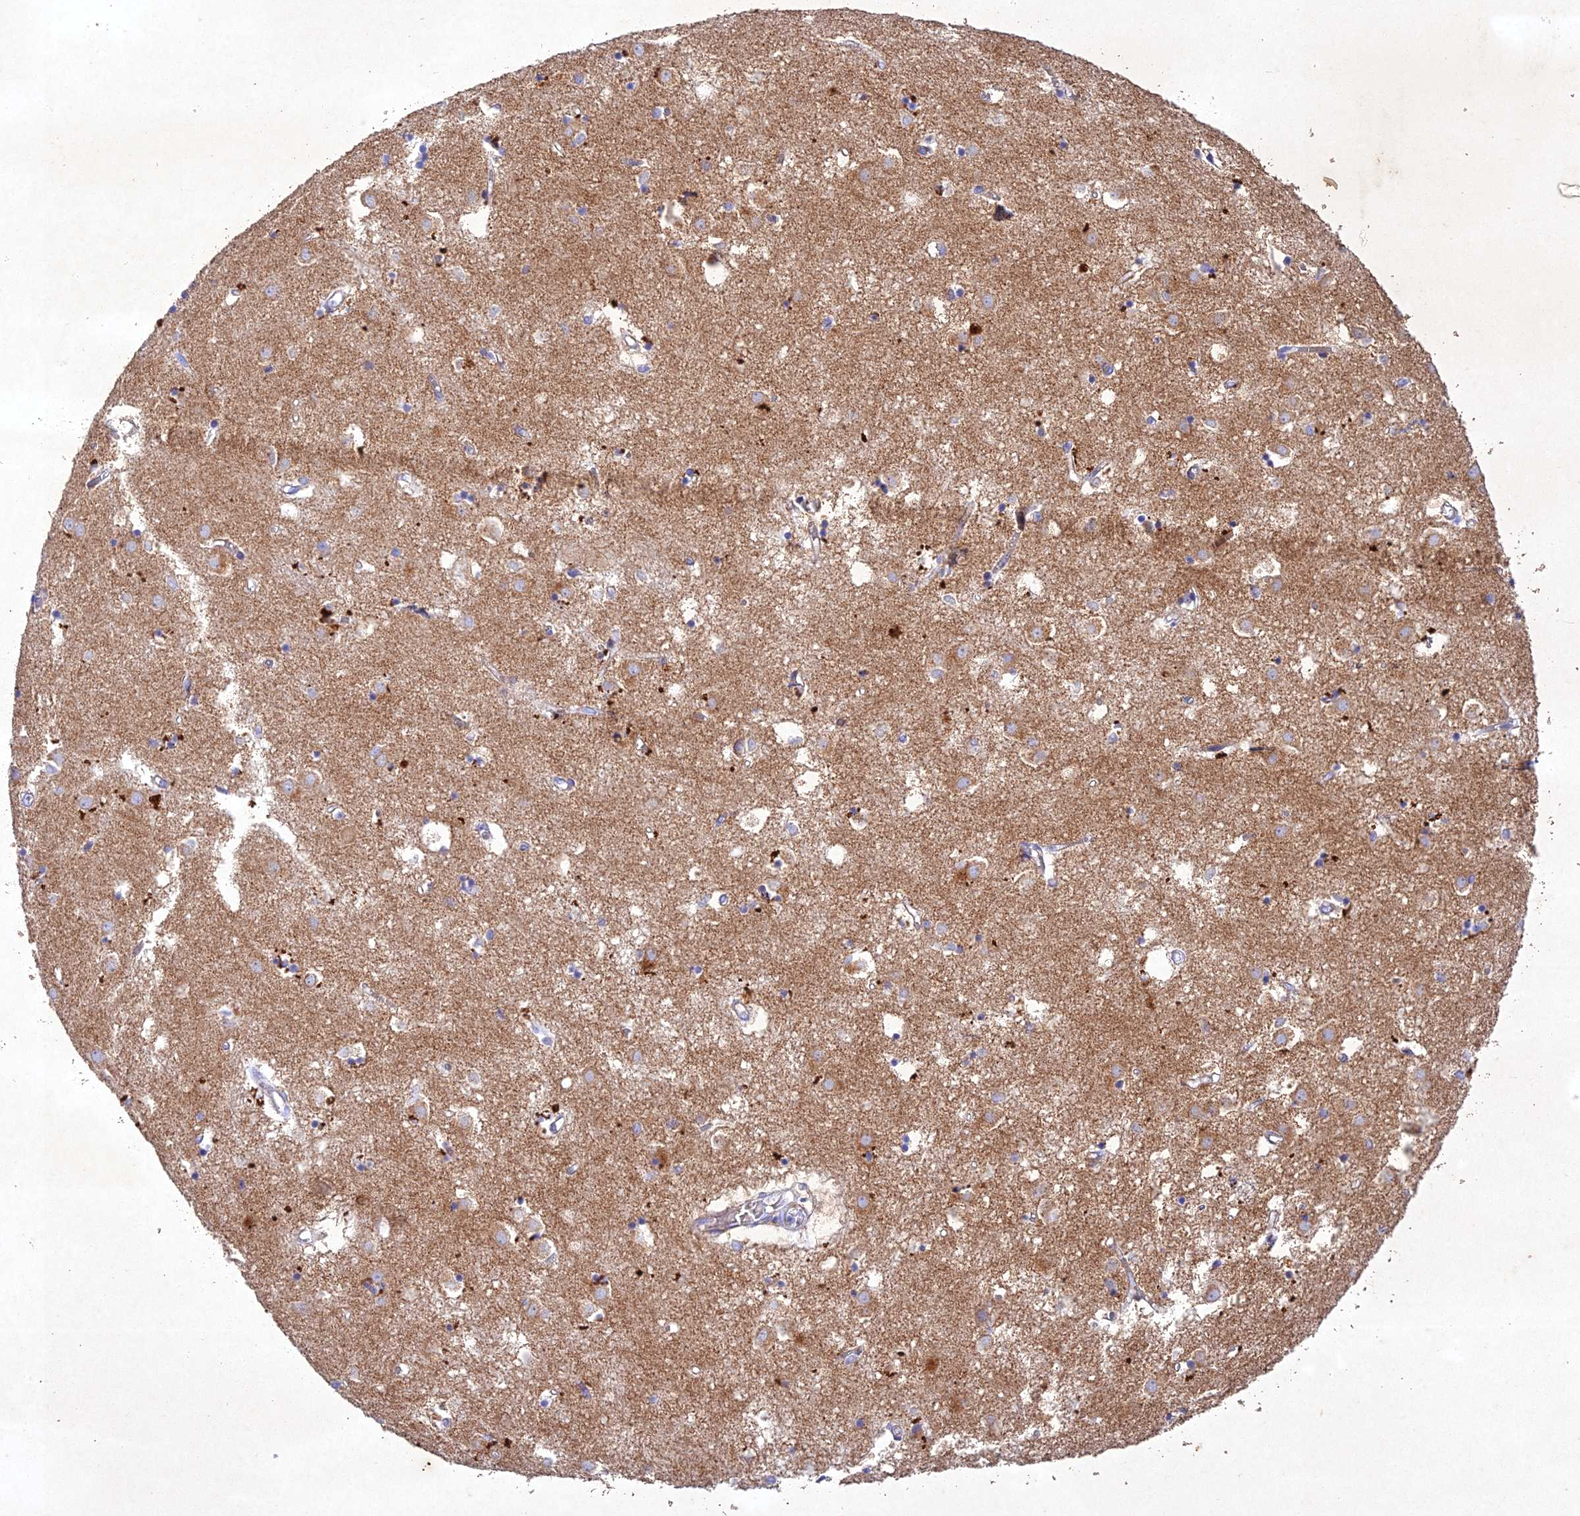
{"staining": {"intensity": "negative", "quantity": "none", "location": "none"}, "tissue": "caudate", "cell_type": "Glial cells", "image_type": "normal", "snomed": [{"axis": "morphology", "description": "Normal tissue, NOS"}, {"axis": "topography", "description": "Lateral ventricle wall"}], "caption": "Glial cells show no significant protein expression in benign caudate.", "gene": "NDUFV1", "patient": {"sex": "male", "age": 70}}